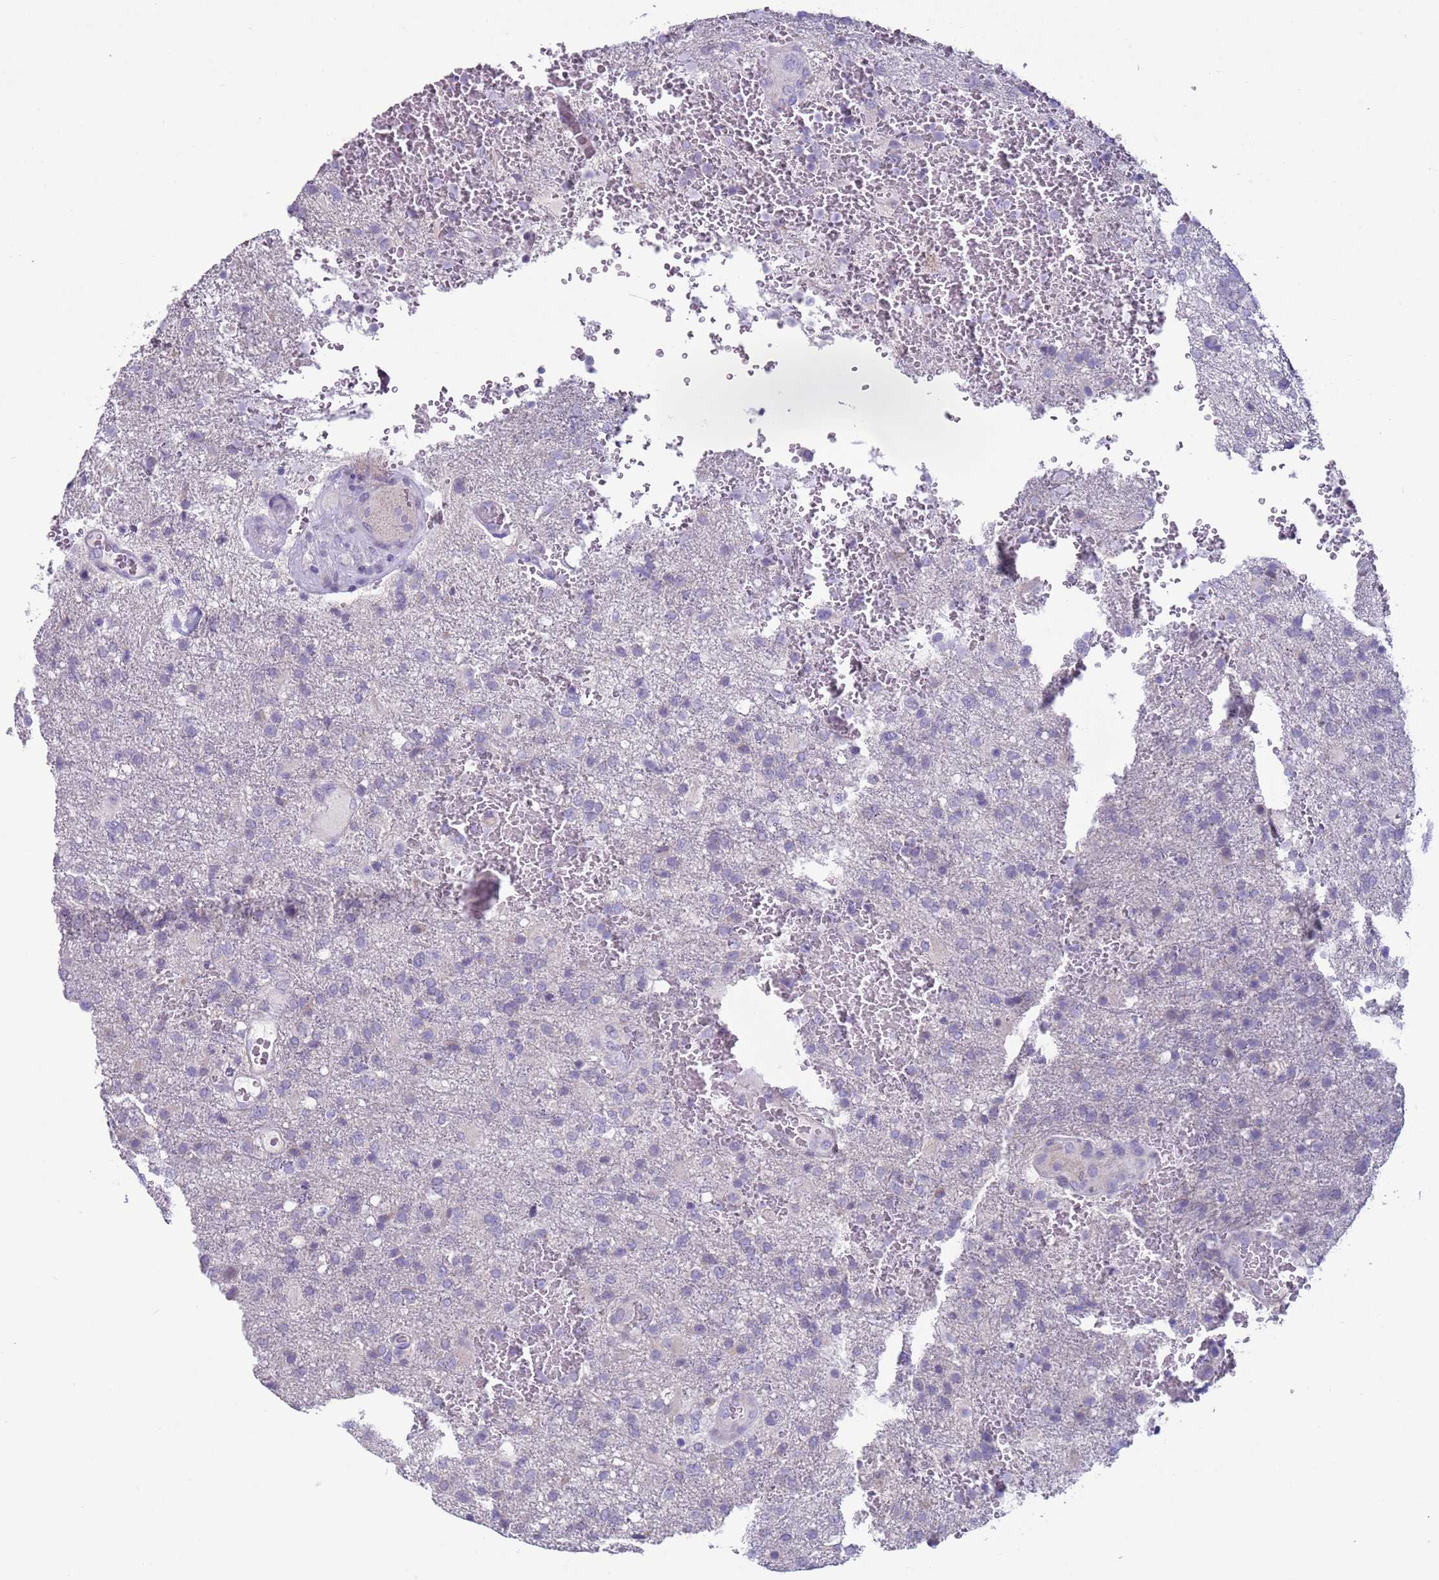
{"staining": {"intensity": "negative", "quantity": "none", "location": "none"}, "tissue": "glioma", "cell_type": "Tumor cells", "image_type": "cancer", "snomed": [{"axis": "morphology", "description": "Glioma, malignant, High grade"}, {"axis": "topography", "description": "Brain"}], "caption": "Immunohistochemistry of glioma shows no staining in tumor cells. (Brightfield microscopy of DAB (3,3'-diaminobenzidine) immunohistochemistry (IHC) at high magnification).", "gene": "NPAP1", "patient": {"sex": "female", "age": 74}}